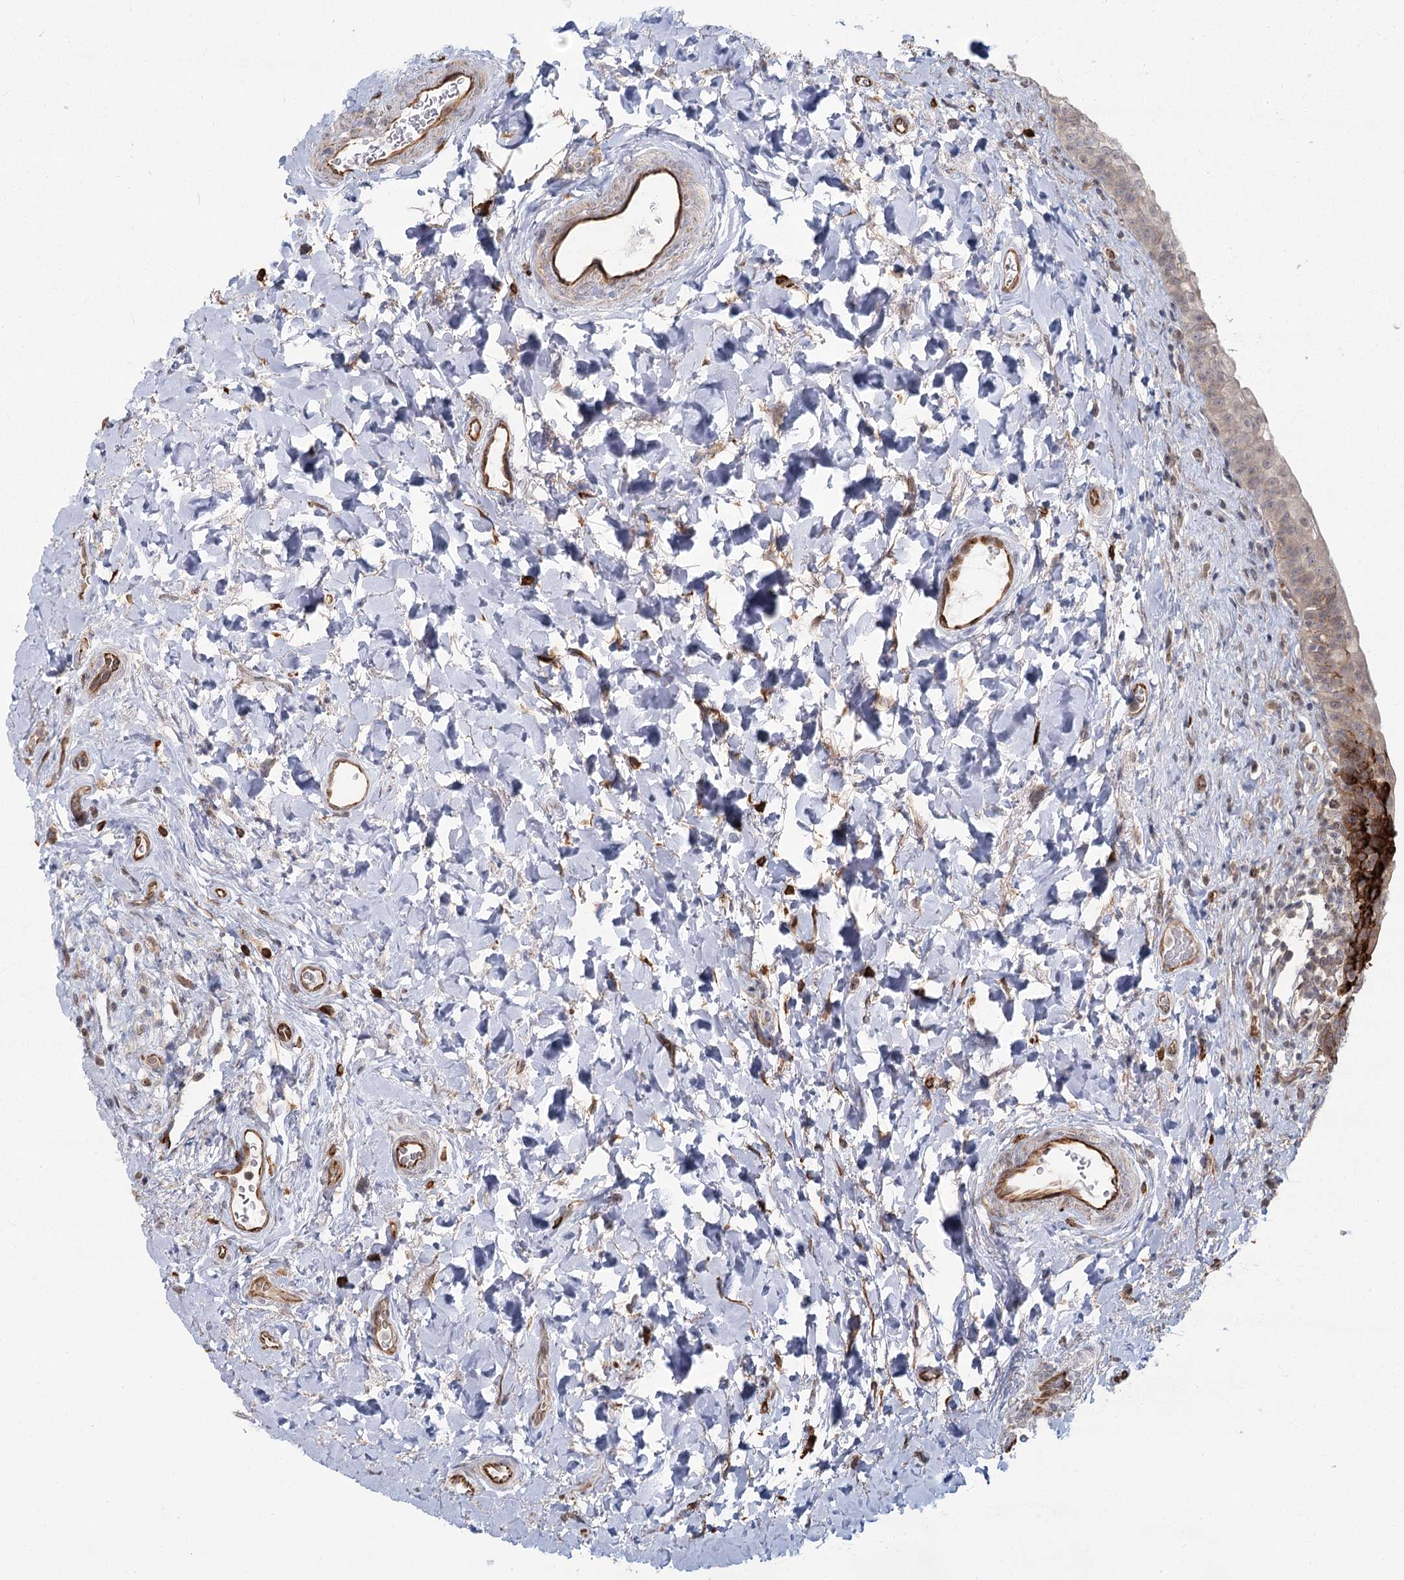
{"staining": {"intensity": "strong", "quantity": "<25%", "location": "cytoplasmic/membranous"}, "tissue": "urinary bladder", "cell_type": "Urothelial cells", "image_type": "normal", "snomed": [{"axis": "morphology", "description": "Normal tissue, NOS"}, {"axis": "topography", "description": "Urinary bladder"}], "caption": "Urinary bladder stained with immunohistochemistry (IHC) demonstrates strong cytoplasmic/membranous positivity in about <25% of urothelial cells.", "gene": "AP2M1", "patient": {"sex": "male", "age": 83}}